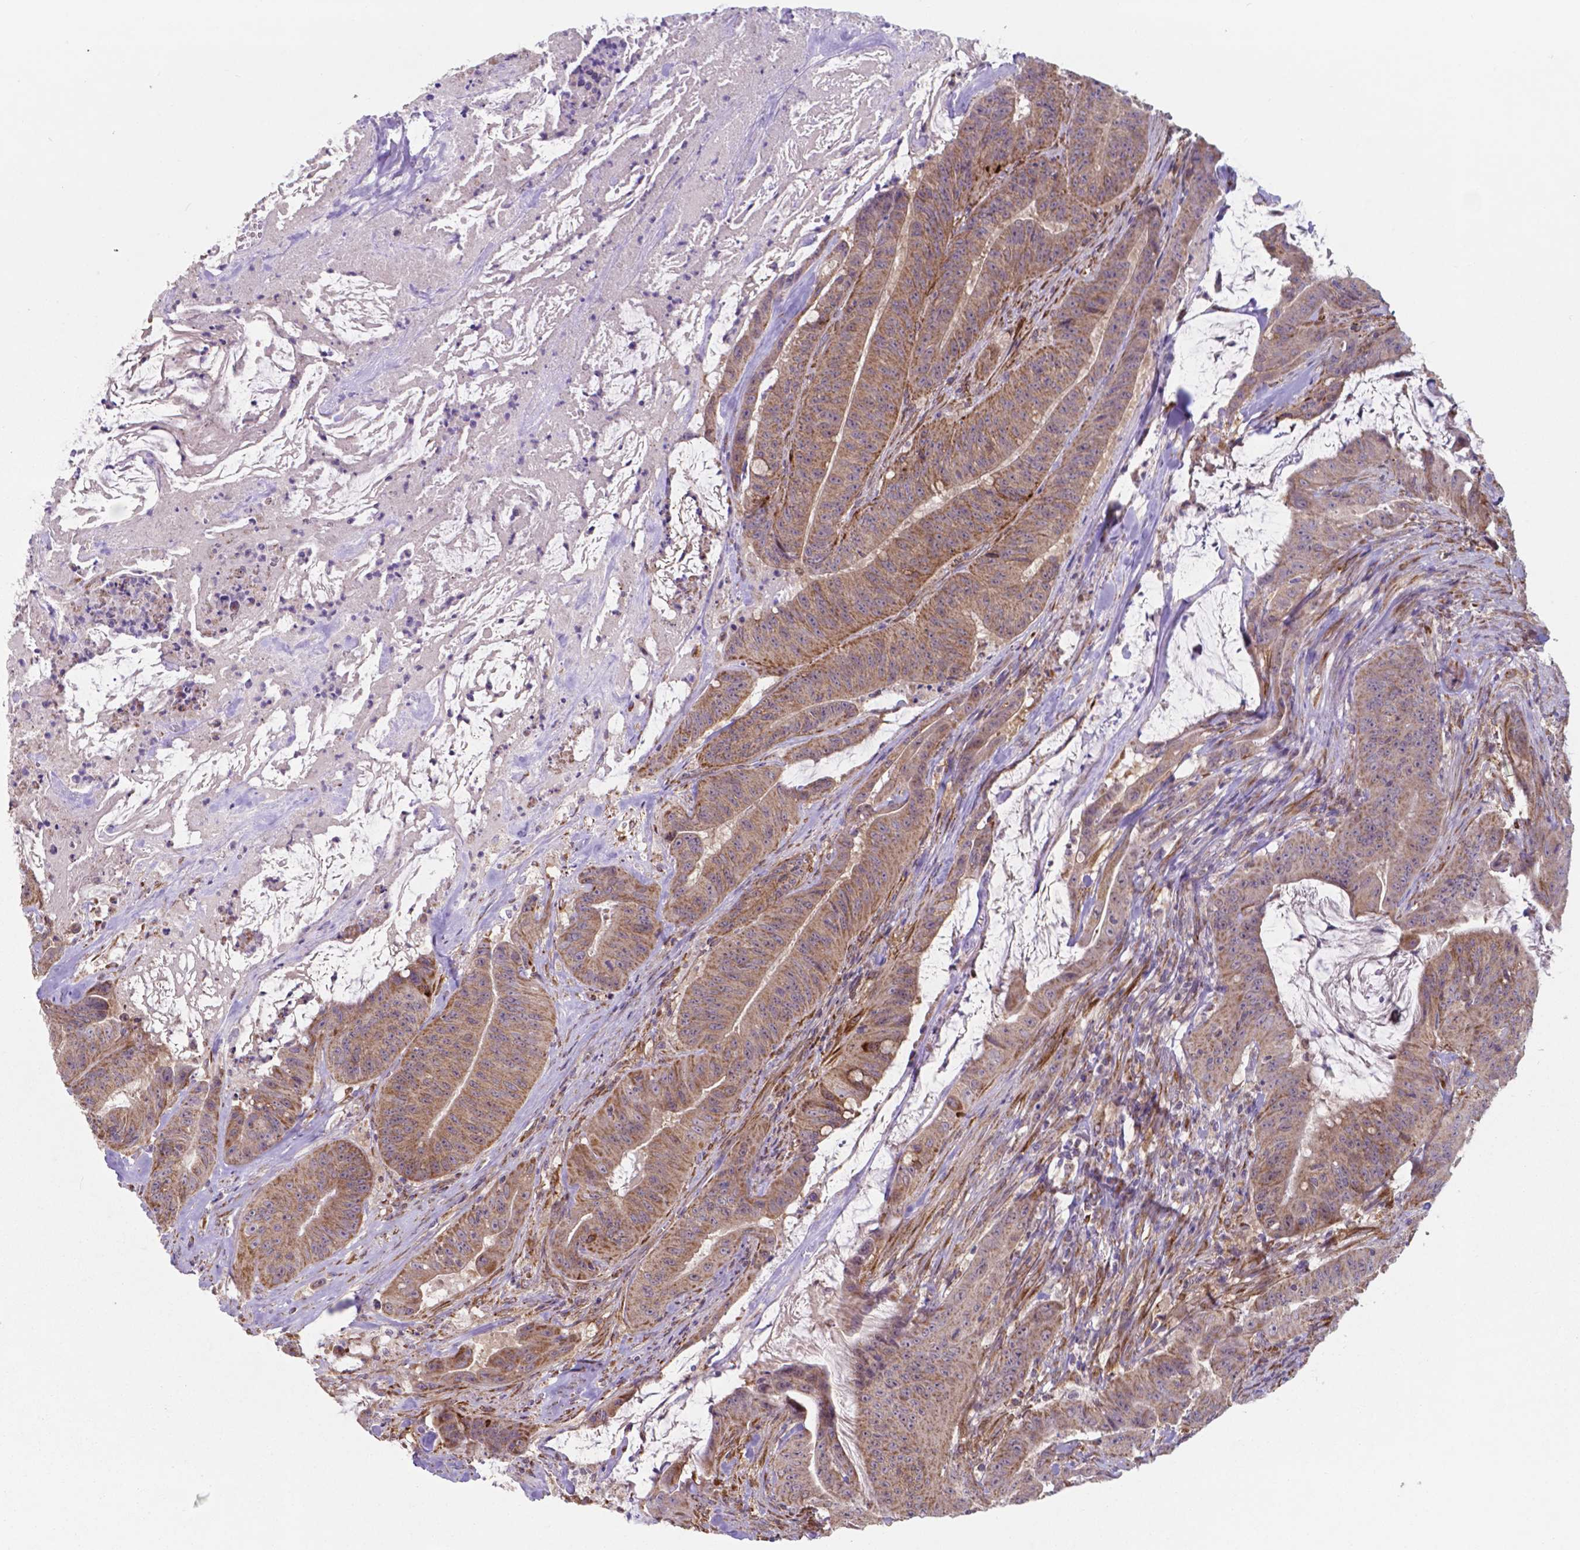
{"staining": {"intensity": "moderate", "quantity": ">75%", "location": "cytoplasmic/membranous"}, "tissue": "colorectal cancer", "cell_type": "Tumor cells", "image_type": "cancer", "snomed": [{"axis": "morphology", "description": "Adenocarcinoma, NOS"}, {"axis": "topography", "description": "Colon"}], "caption": "High-magnification brightfield microscopy of colorectal cancer (adenocarcinoma) stained with DAB (brown) and counterstained with hematoxylin (blue). tumor cells exhibit moderate cytoplasmic/membranous staining is seen in about>75% of cells.", "gene": "FAM114A1", "patient": {"sex": "male", "age": 33}}